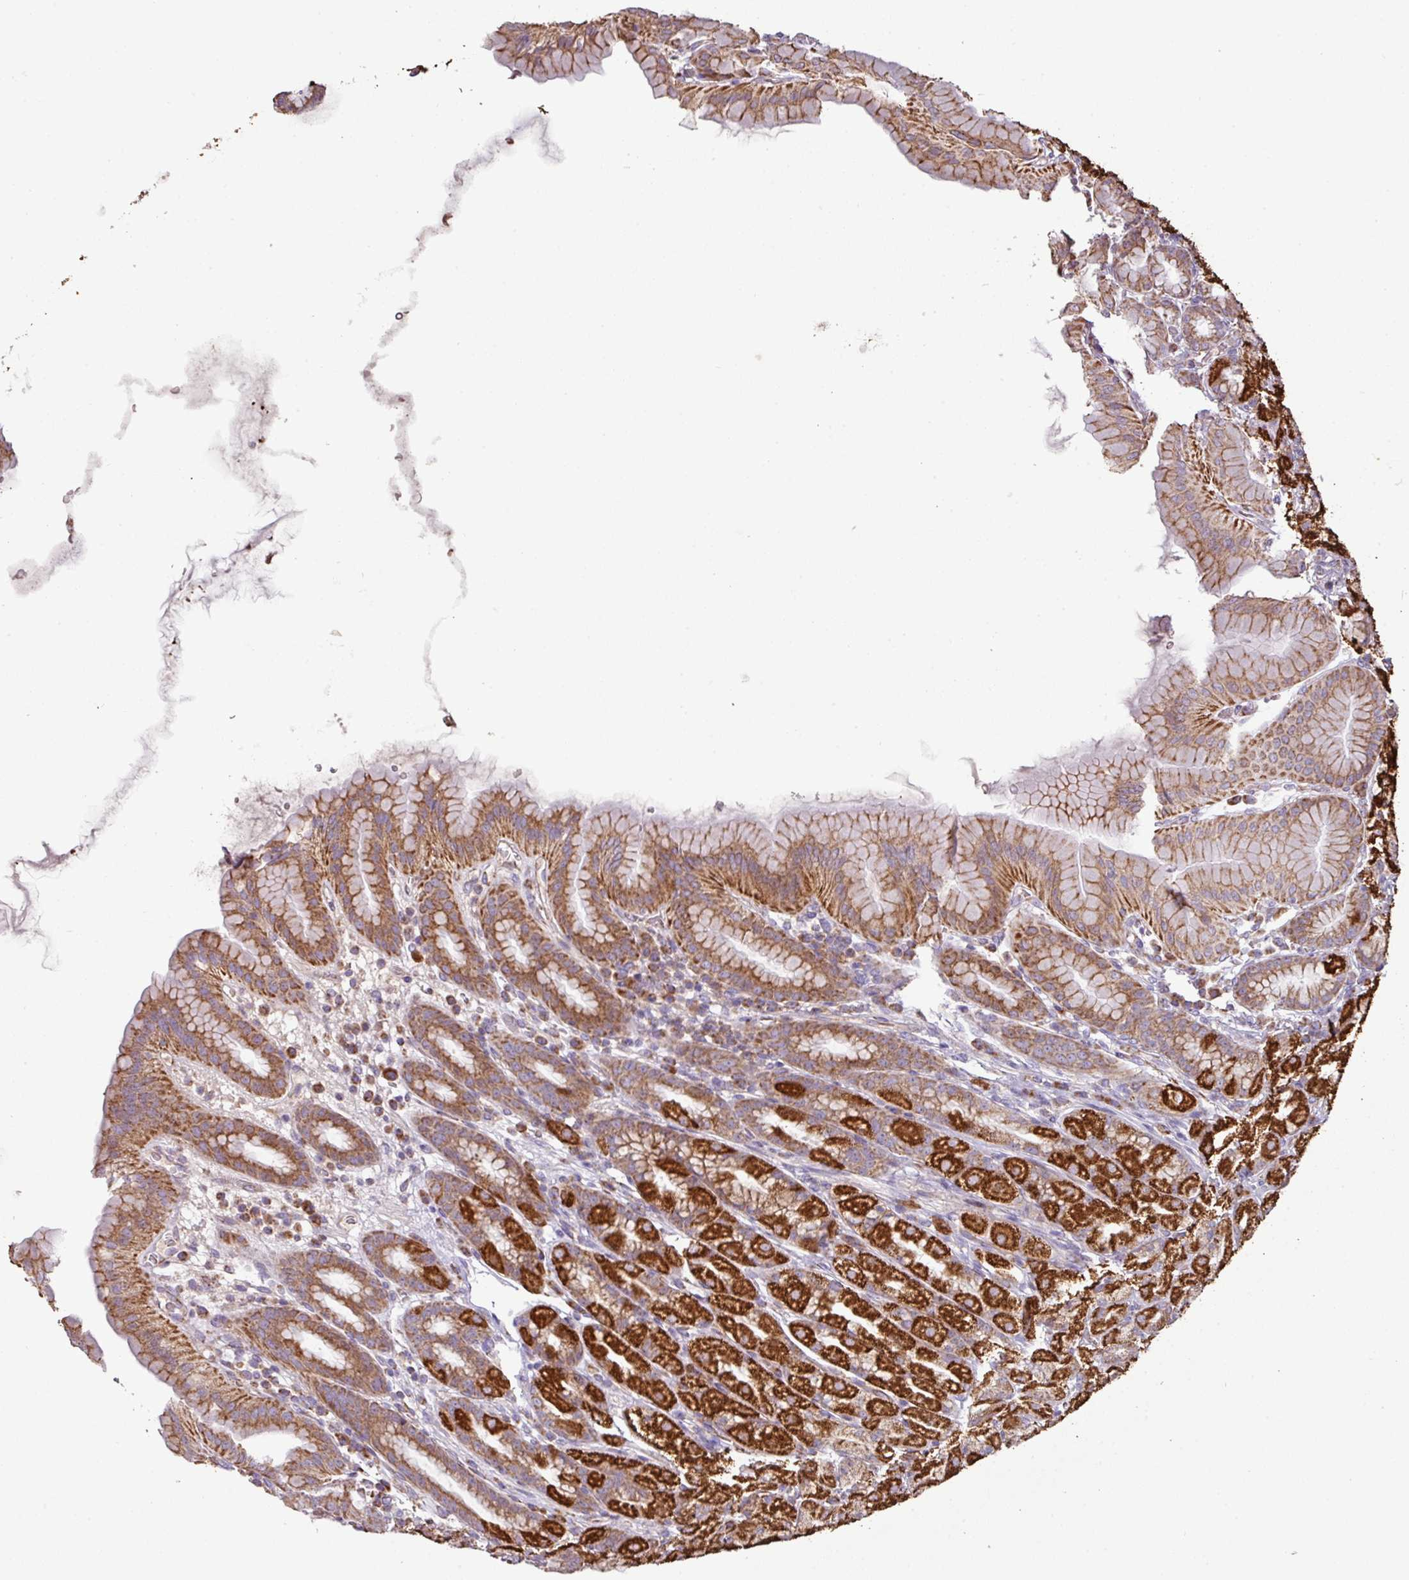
{"staining": {"intensity": "strong", "quantity": ">75%", "location": "cytoplasmic/membranous"}, "tissue": "stomach", "cell_type": "Glandular cells", "image_type": "normal", "snomed": [{"axis": "morphology", "description": "Normal tissue, NOS"}, {"axis": "topography", "description": "Stomach, upper"}, {"axis": "topography", "description": "Stomach"}], "caption": "Human stomach stained for a protein (brown) demonstrates strong cytoplasmic/membranous positive positivity in approximately >75% of glandular cells.", "gene": "ENSG00000260170", "patient": {"sex": "male", "age": 68}}